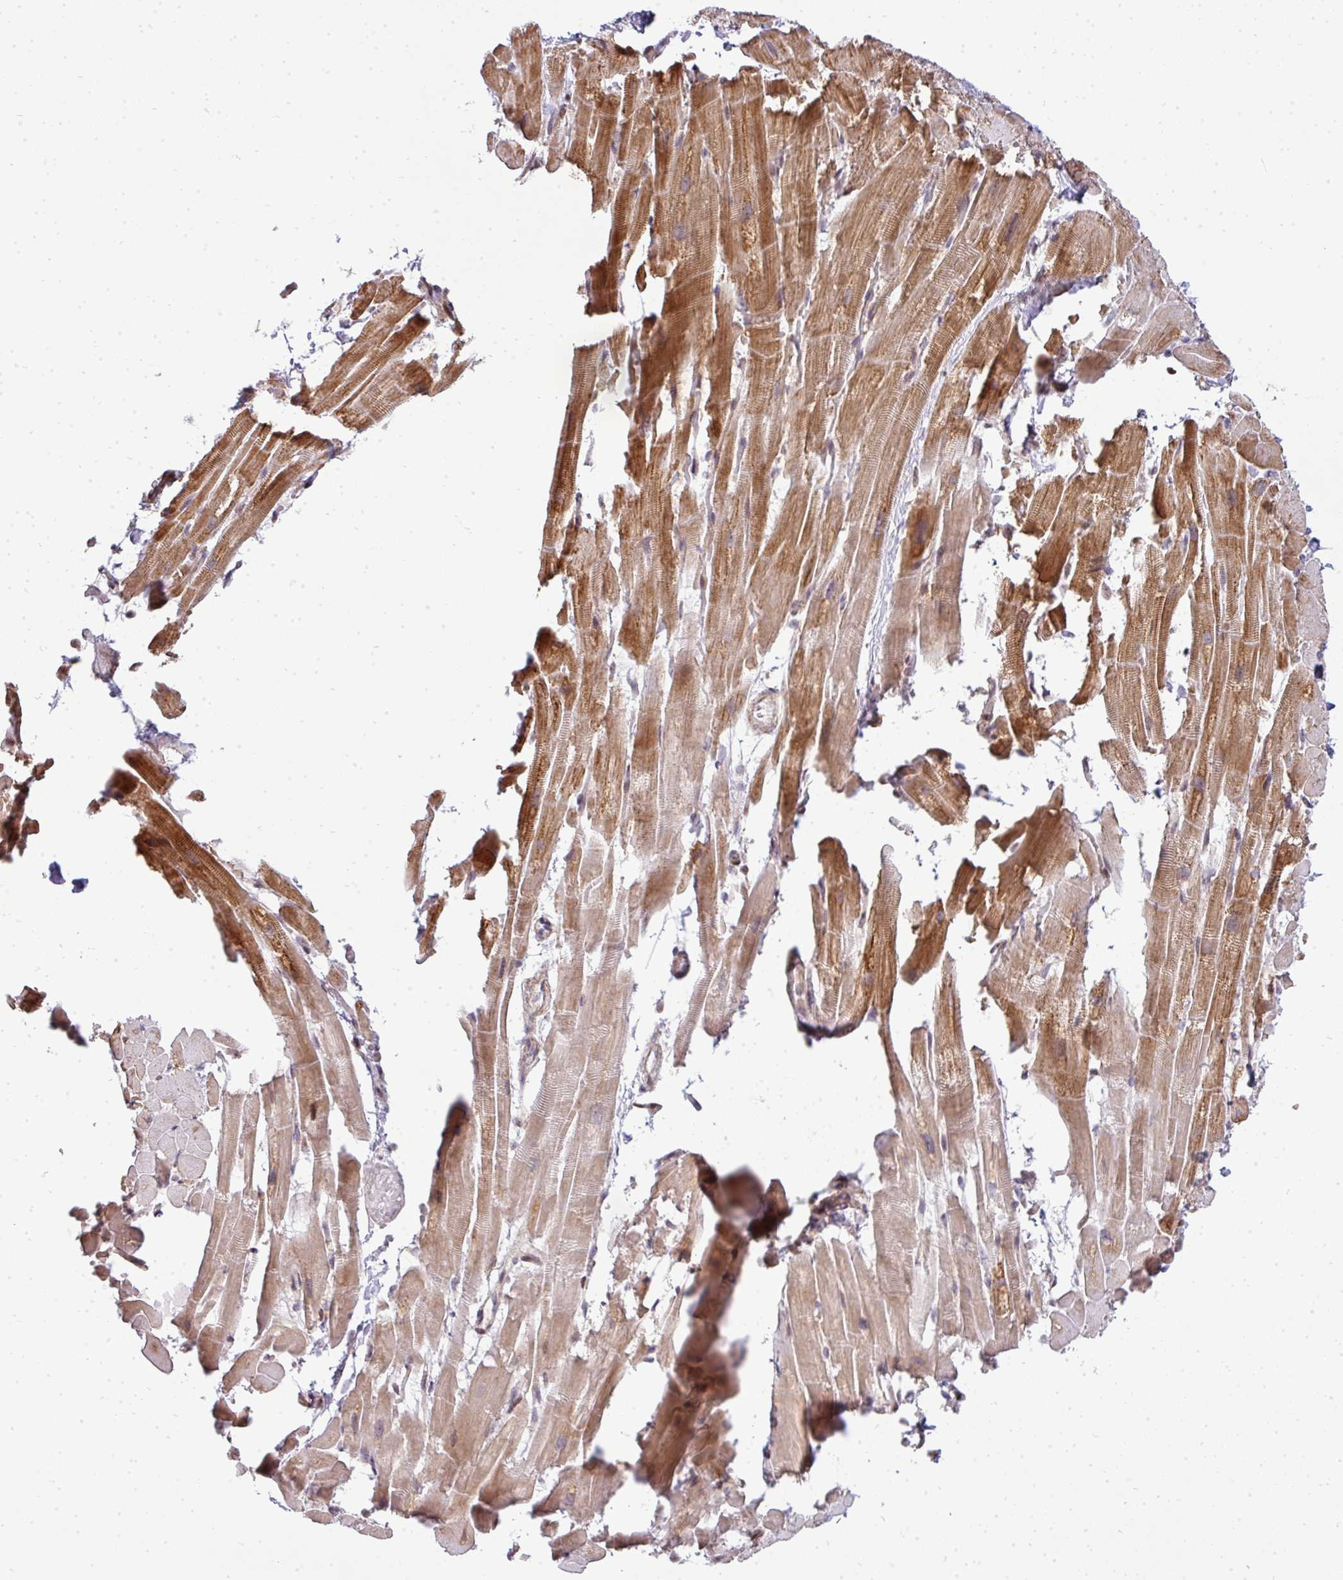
{"staining": {"intensity": "moderate", "quantity": ">75%", "location": "cytoplasmic/membranous"}, "tissue": "heart muscle", "cell_type": "Cardiomyocytes", "image_type": "normal", "snomed": [{"axis": "morphology", "description": "Normal tissue, NOS"}, {"axis": "topography", "description": "Heart"}], "caption": "Immunohistochemistry micrograph of normal heart muscle: heart muscle stained using immunohistochemistry exhibits medium levels of moderate protein expression localized specifically in the cytoplasmic/membranous of cardiomyocytes, appearing as a cytoplasmic/membranous brown color.", "gene": "MAZ", "patient": {"sex": "male", "age": 37}}